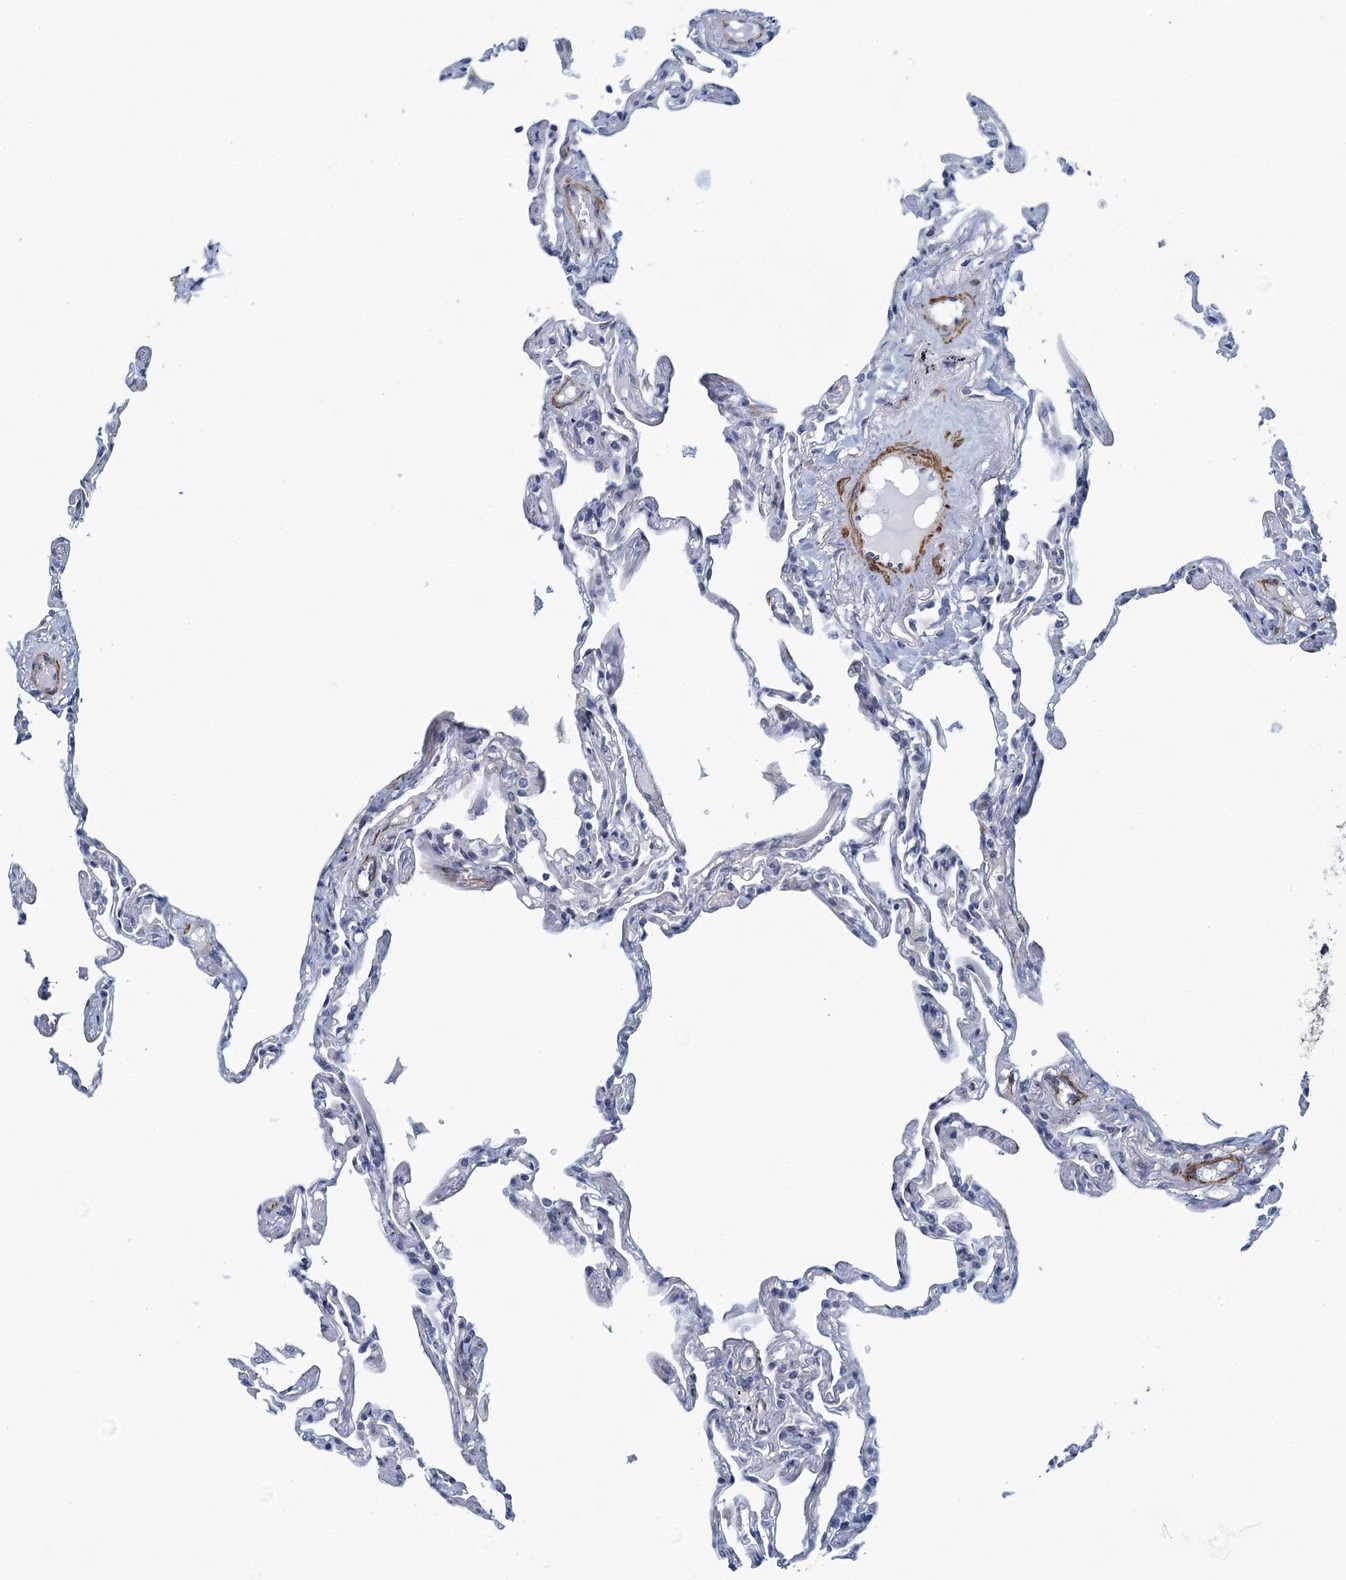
{"staining": {"intensity": "negative", "quantity": "none", "location": "none"}, "tissue": "lung", "cell_type": "Alveolar cells", "image_type": "normal", "snomed": [{"axis": "morphology", "description": "Normal tissue, NOS"}, {"axis": "topography", "description": "Lung"}], "caption": "This is an IHC image of unremarkable lung. There is no staining in alveolar cells.", "gene": "ALG2", "patient": {"sex": "female", "age": 67}}